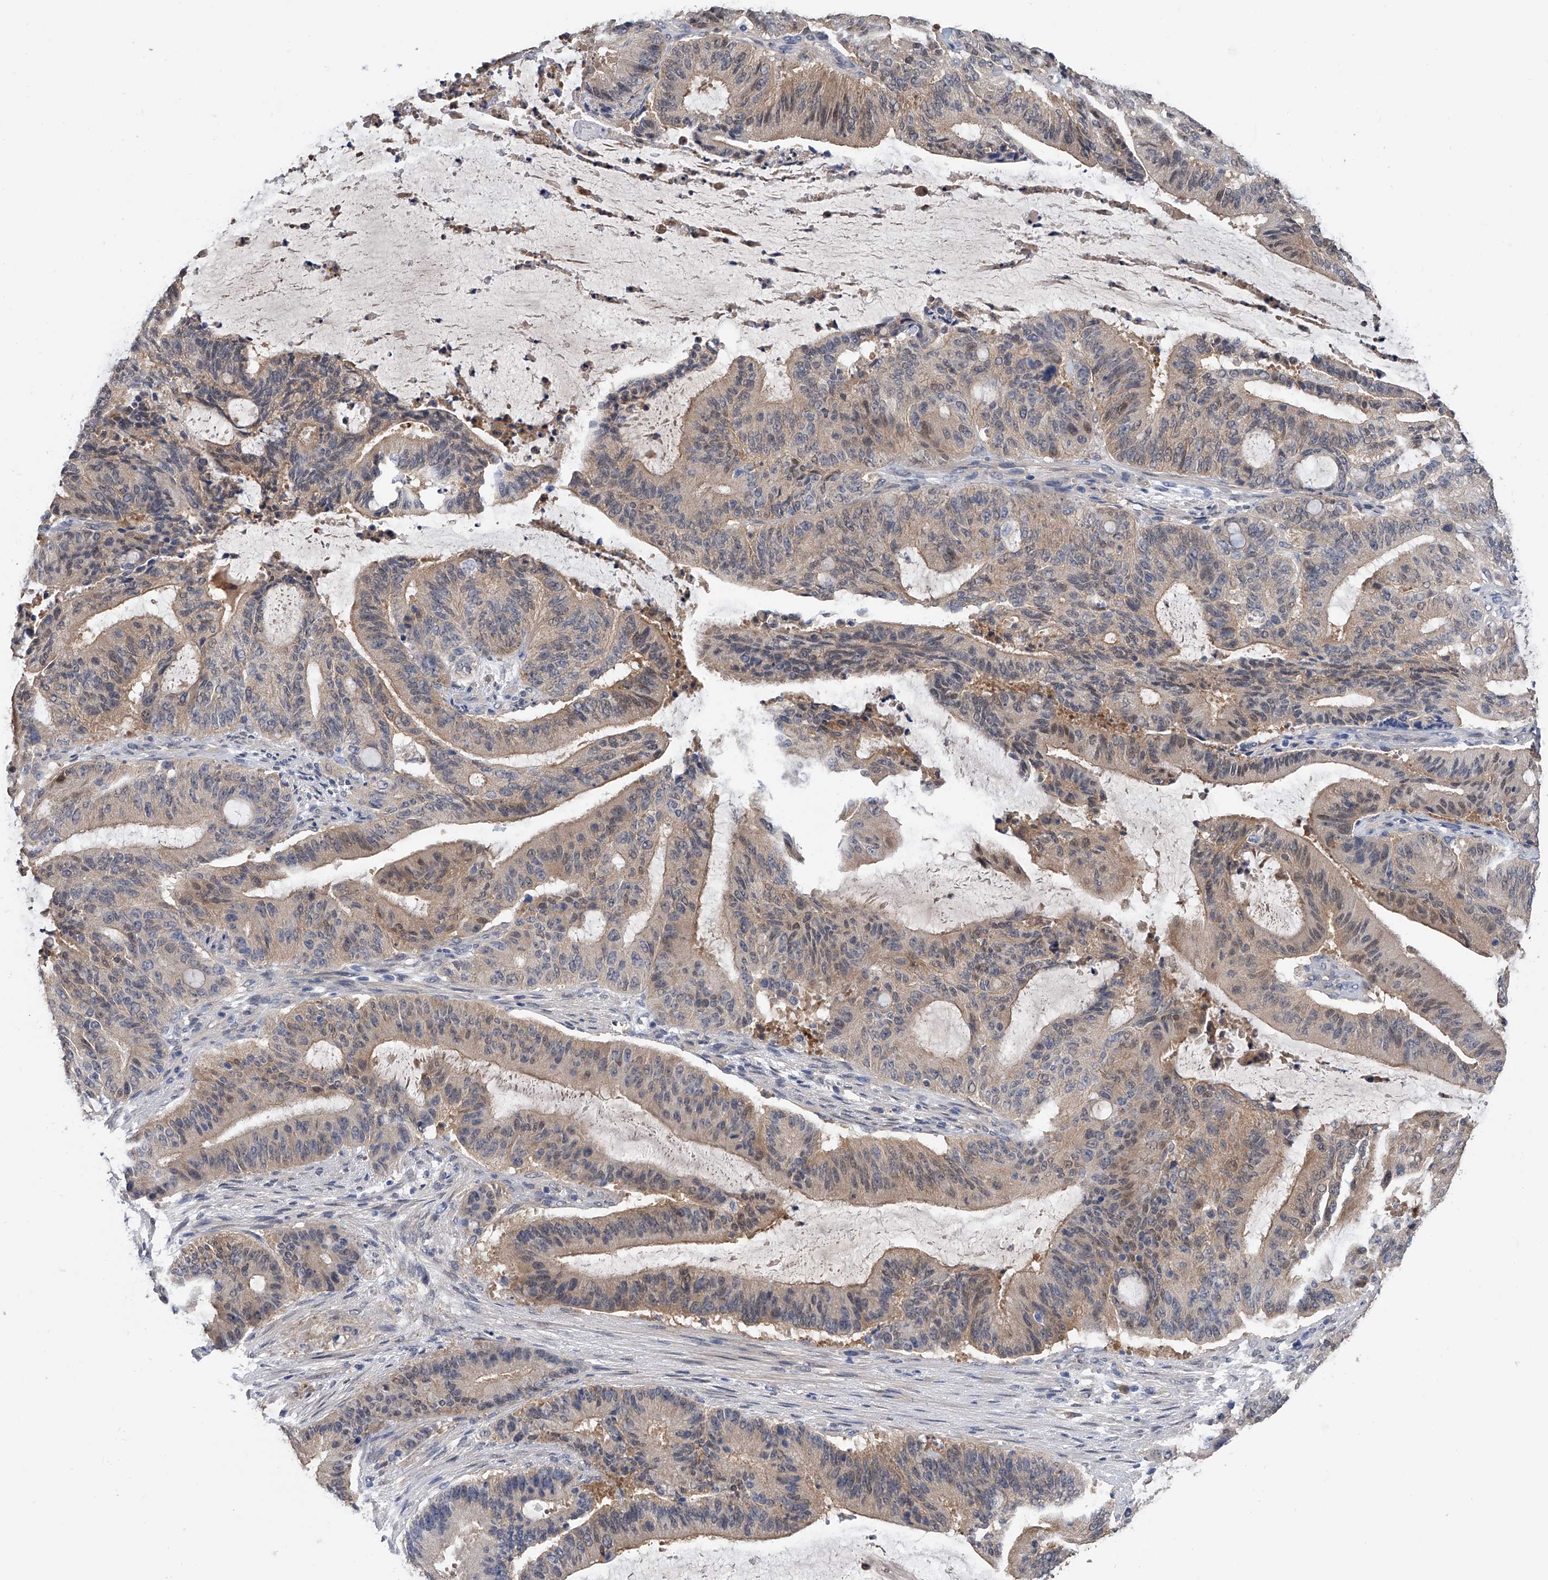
{"staining": {"intensity": "weak", "quantity": ">75%", "location": "cytoplasmic/membranous,nuclear"}, "tissue": "liver cancer", "cell_type": "Tumor cells", "image_type": "cancer", "snomed": [{"axis": "morphology", "description": "Normal tissue, NOS"}, {"axis": "morphology", "description": "Cholangiocarcinoma"}, {"axis": "topography", "description": "Liver"}, {"axis": "topography", "description": "Peripheral nerve tissue"}], "caption": "Approximately >75% of tumor cells in liver cholangiocarcinoma show weak cytoplasmic/membranous and nuclear protein positivity as visualized by brown immunohistochemical staining.", "gene": "PGM3", "patient": {"sex": "female", "age": 73}}